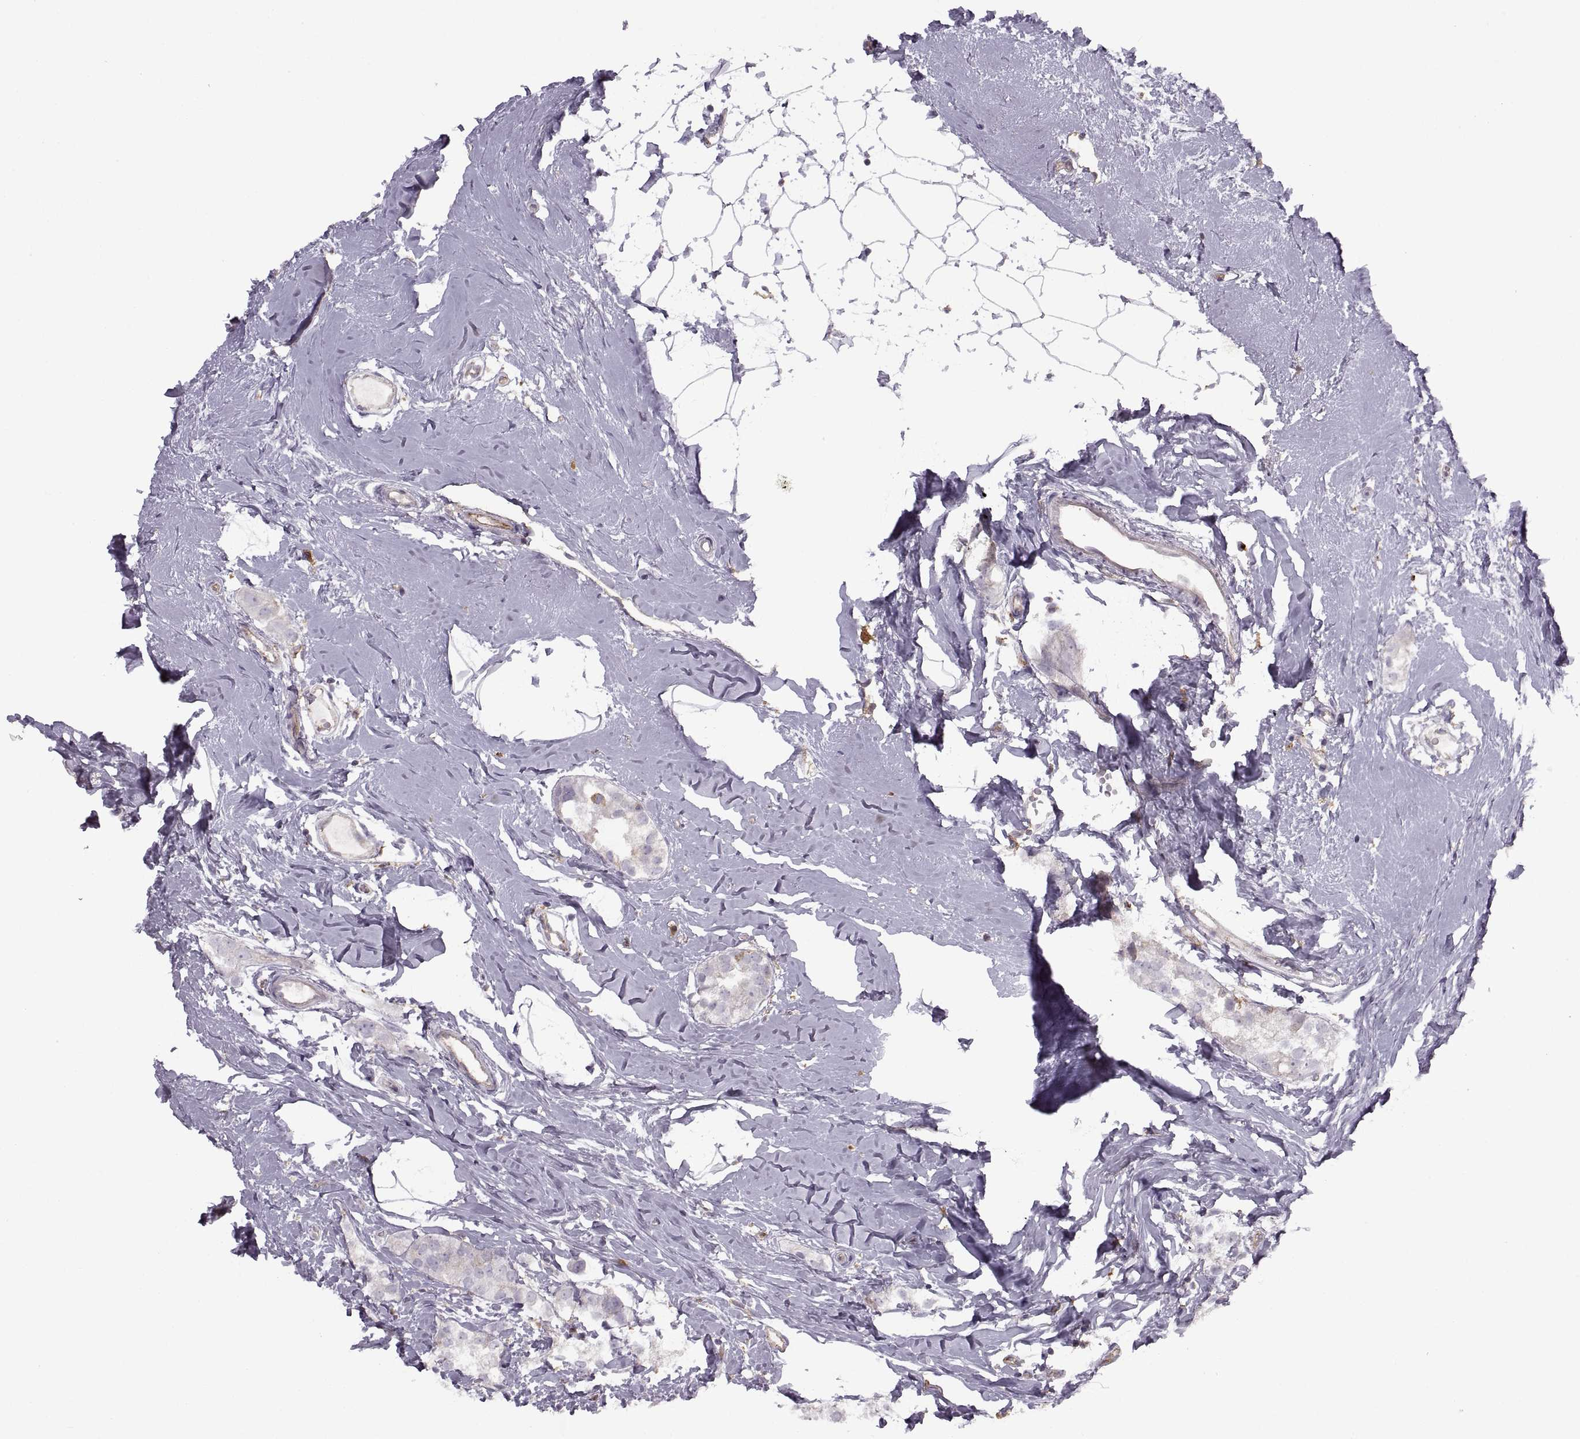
{"staining": {"intensity": "negative", "quantity": "none", "location": "none"}, "tissue": "breast cancer", "cell_type": "Tumor cells", "image_type": "cancer", "snomed": [{"axis": "morphology", "description": "Duct carcinoma"}, {"axis": "topography", "description": "Breast"}], "caption": "Infiltrating ductal carcinoma (breast) was stained to show a protein in brown. There is no significant staining in tumor cells.", "gene": "RALB", "patient": {"sex": "female", "age": 40}}